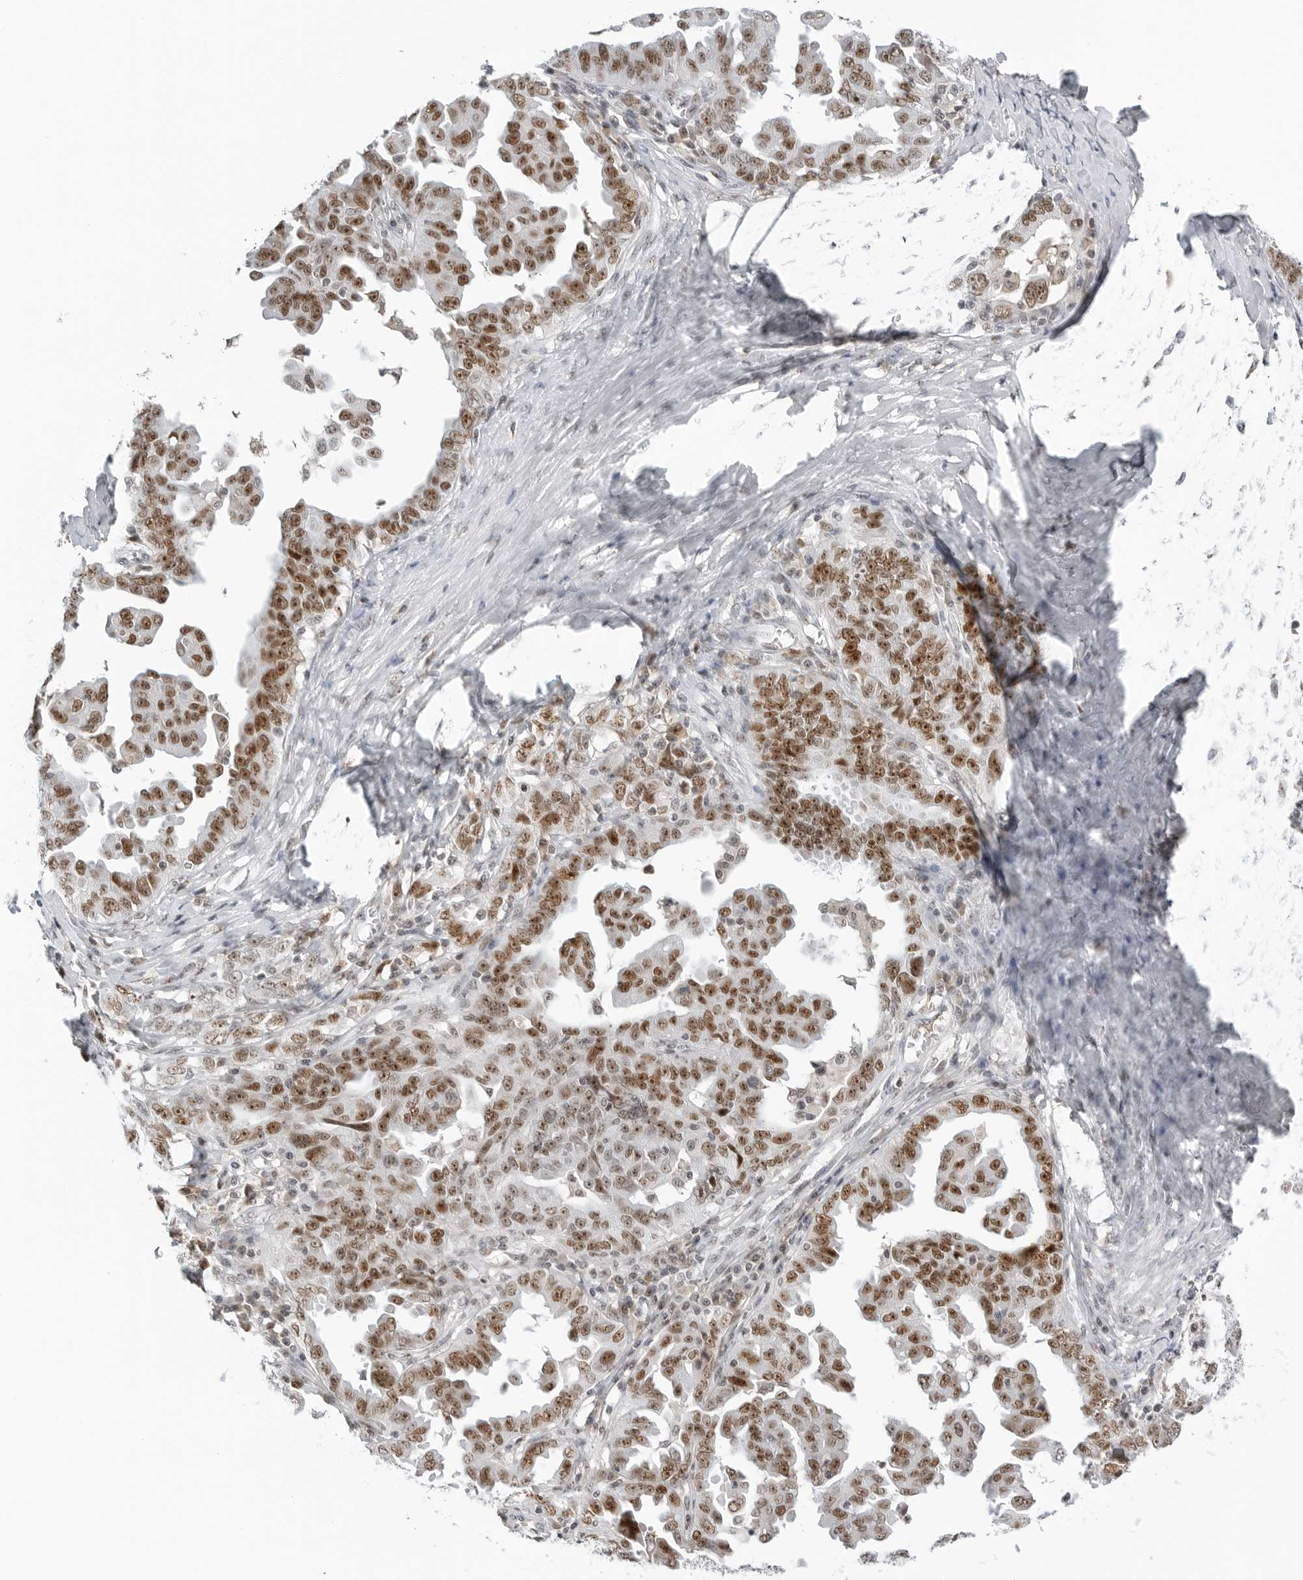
{"staining": {"intensity": "moderate", "quantity": ">75%", "location": "nuclear"}, "tissue": "ovarian cancer", "cell_type": "Tumor cells", "image_type": "cancer", "snomed": [{"axis": "morphology", "description": "Carcinoma, endometroid"}, {"axis": "topography", "description": "Ovary"}], "caption": "A brown stain highlights moderate nuclear expression of a protein in ovarian cancer (endometroid carcinoma) tumor cells. The protein of interest is shown in brown color, while the nuclei are stained blue.", "gene": "WRAP53", "patient": {"sex": "female", "age": 62}}